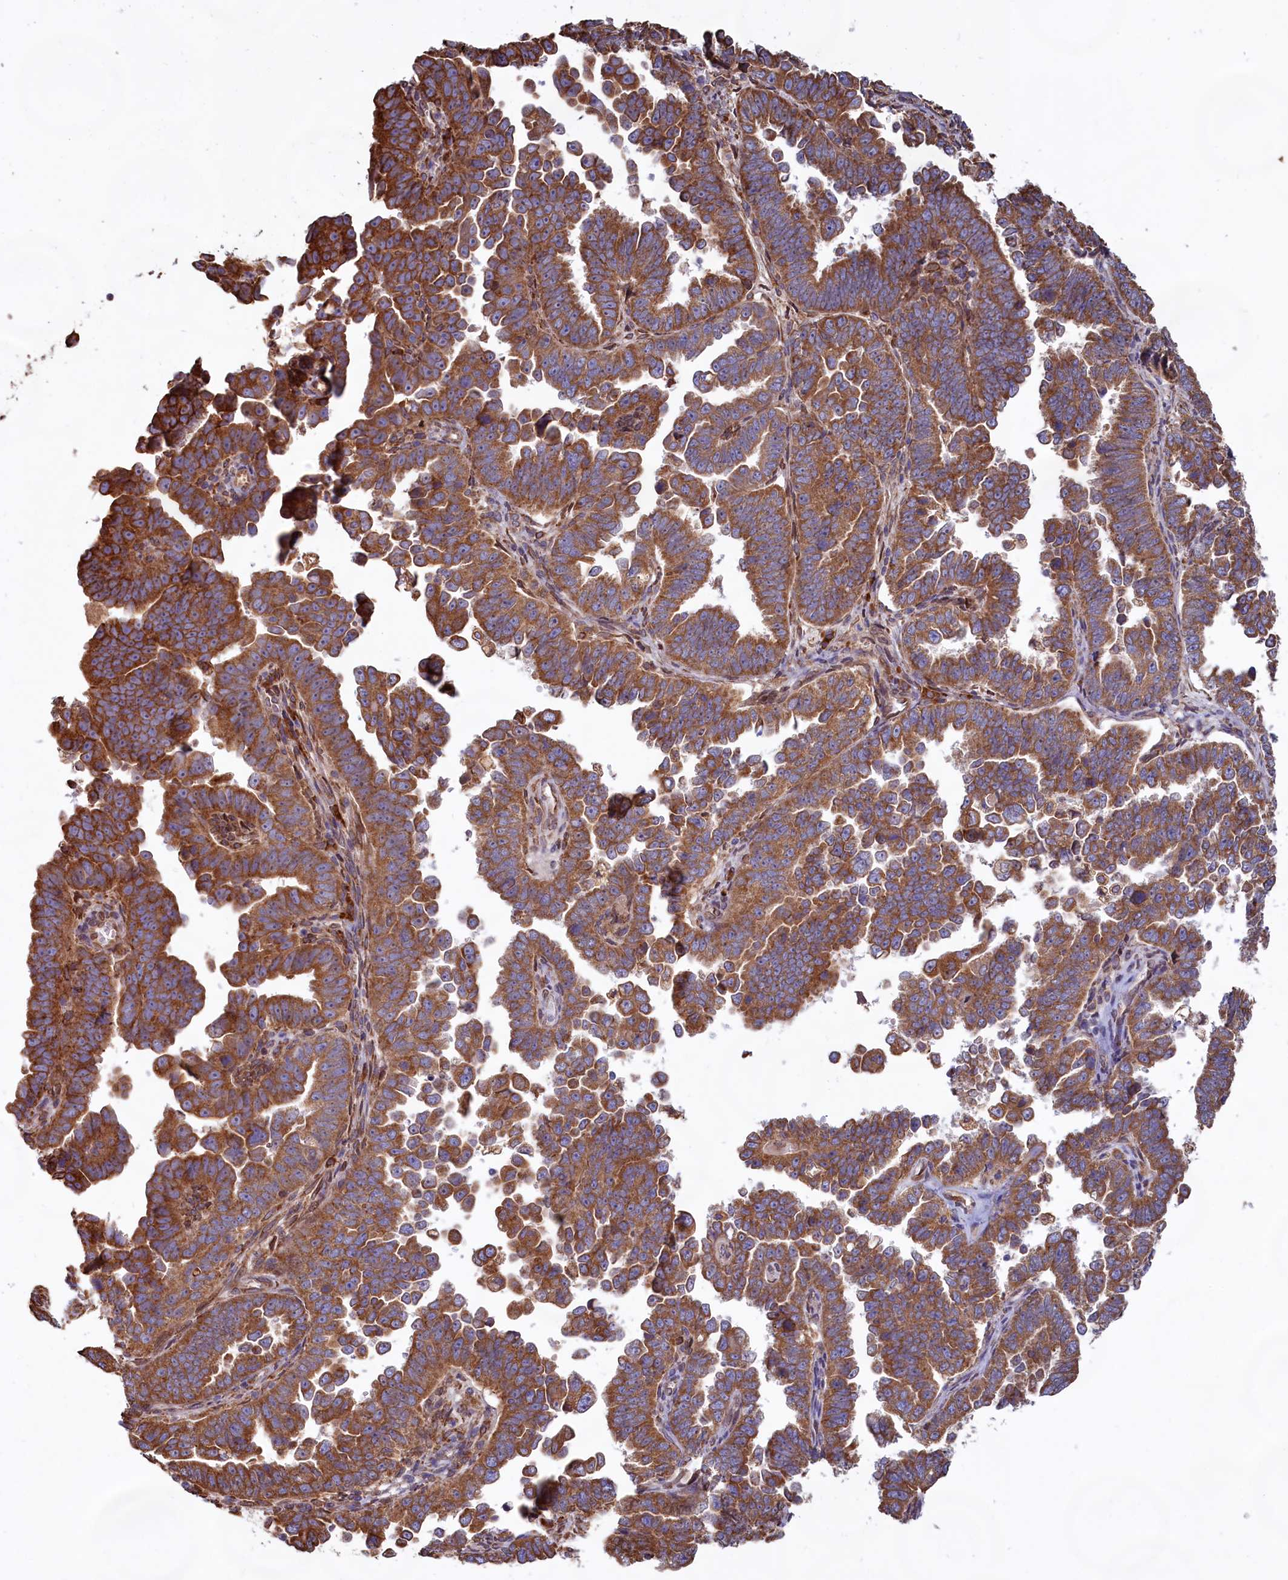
{"staining": {"intensity": "strong", "quantity": ">75%", "location": "cytoplasmic/membranous"}, "tissue": "endometrial cancer", "cell_type": "Tumor cells", "image_type": "cancer", "snomed": [{"axis": "morphology", "description": "Adenocarcinoma, NOS"}, {"axis": "topography", "description": "Endometrium"}], "caption": "Adenocarcinoma (endometrial) stained with IHC reveals strong cytoplasmic/membranous positivity in about >75% of tumor cells.", "gene": "TBC1D19", "patient": {"sex": "female", "age": 75}}